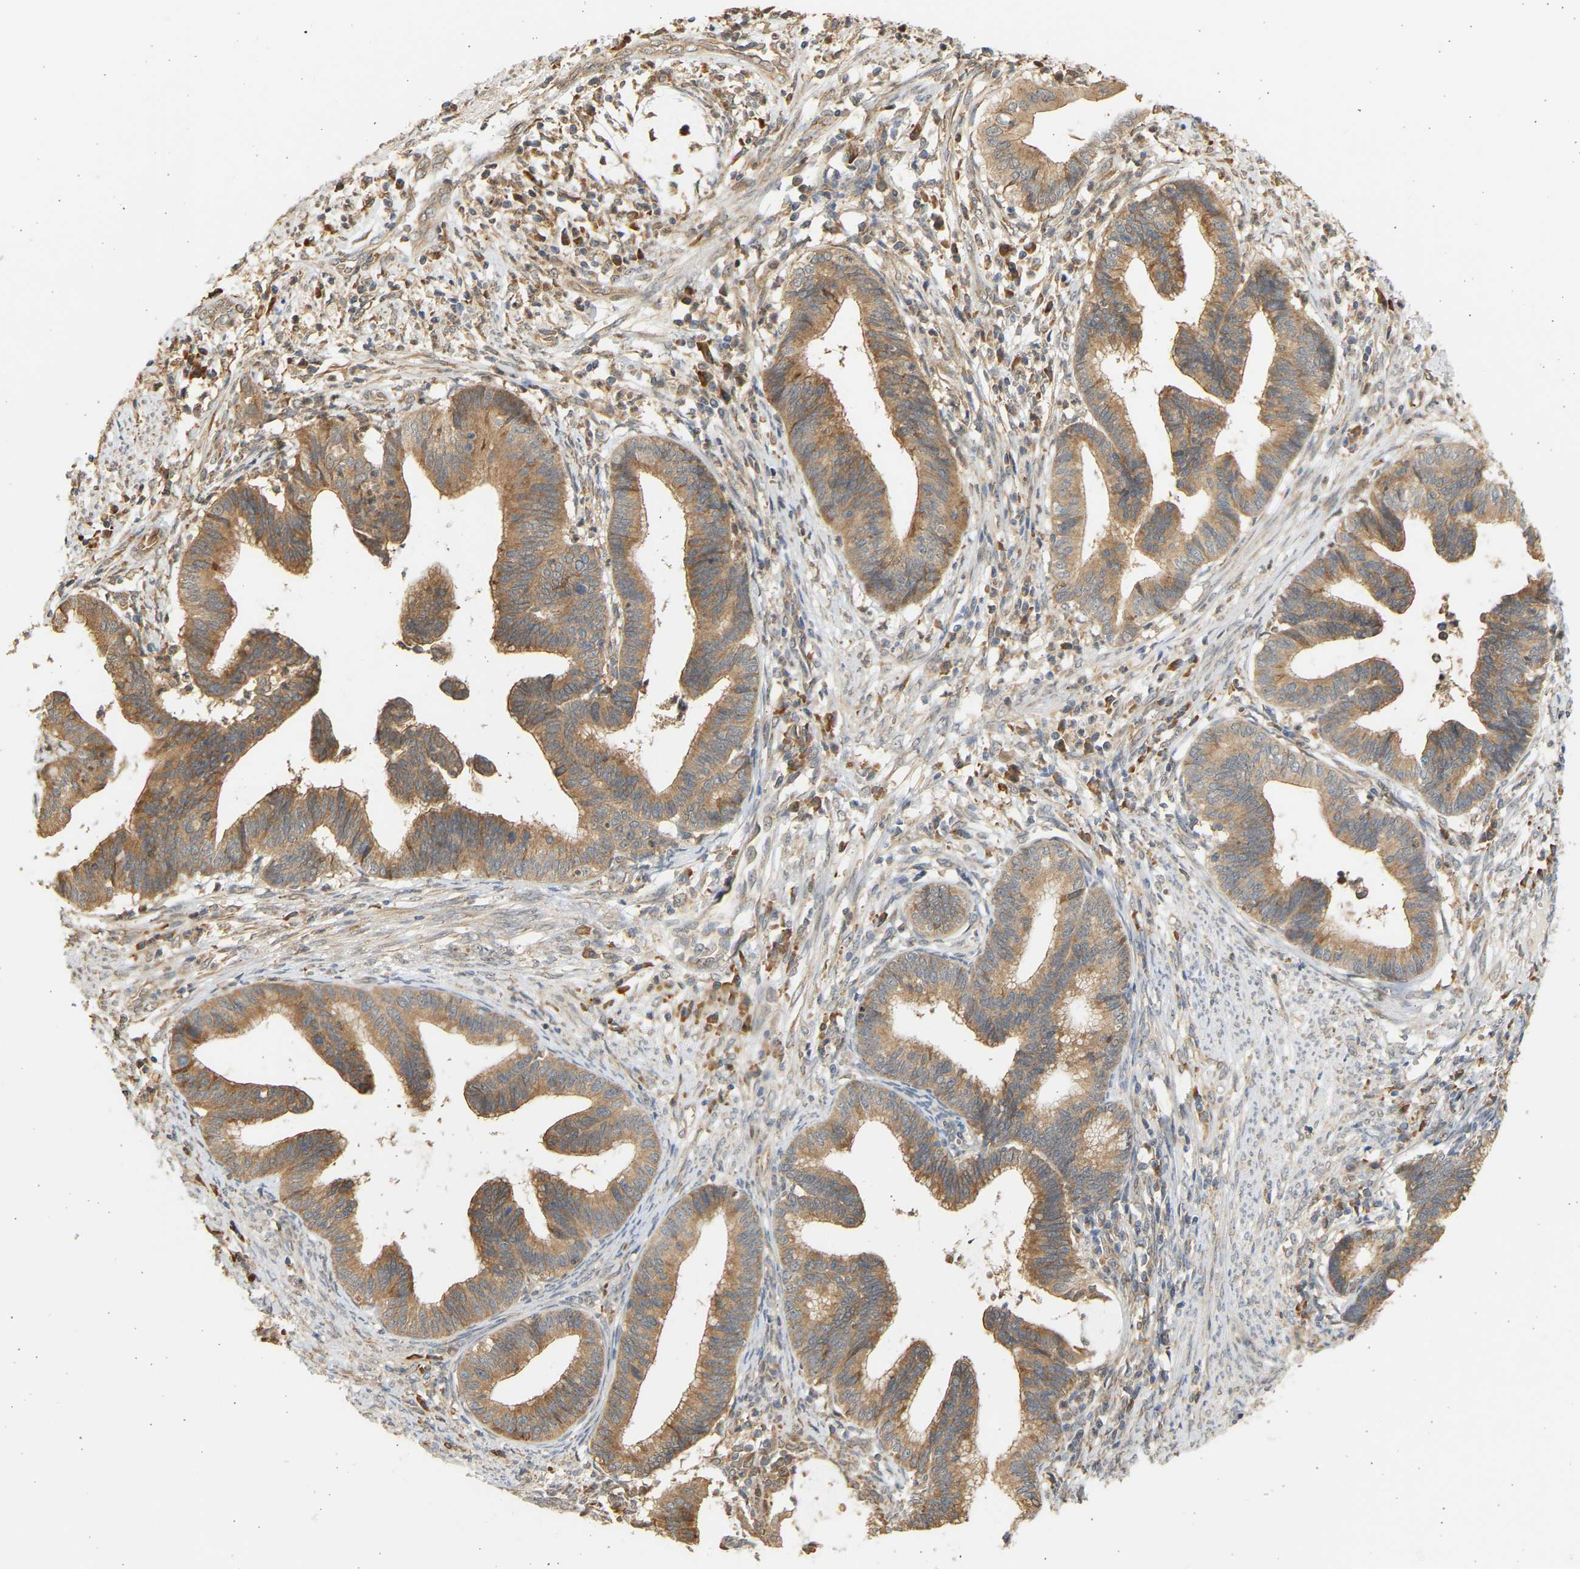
{"staining": {"intensity": "moderate", "quantity": ">75%", "location": "cytoplasmic/membranous"}, "tissue": "cervical cancer", "cell_type": "Tumor cells", "image_type": "cancer", "snomed": [{"axis": "morphology", "description": "Adenocarcinoma, NOS"}, {"axis": "topography", "description": "Cervix"}], "caption": "This photomicrograph reveals IHC staining of cervical adenocarcinoma, with medium moderate cytoplasmic/membranous staining in approximately >75% of tumor cells.", "gene": "B4GALT6", "patient": {"sex": "female", "age": 36}}